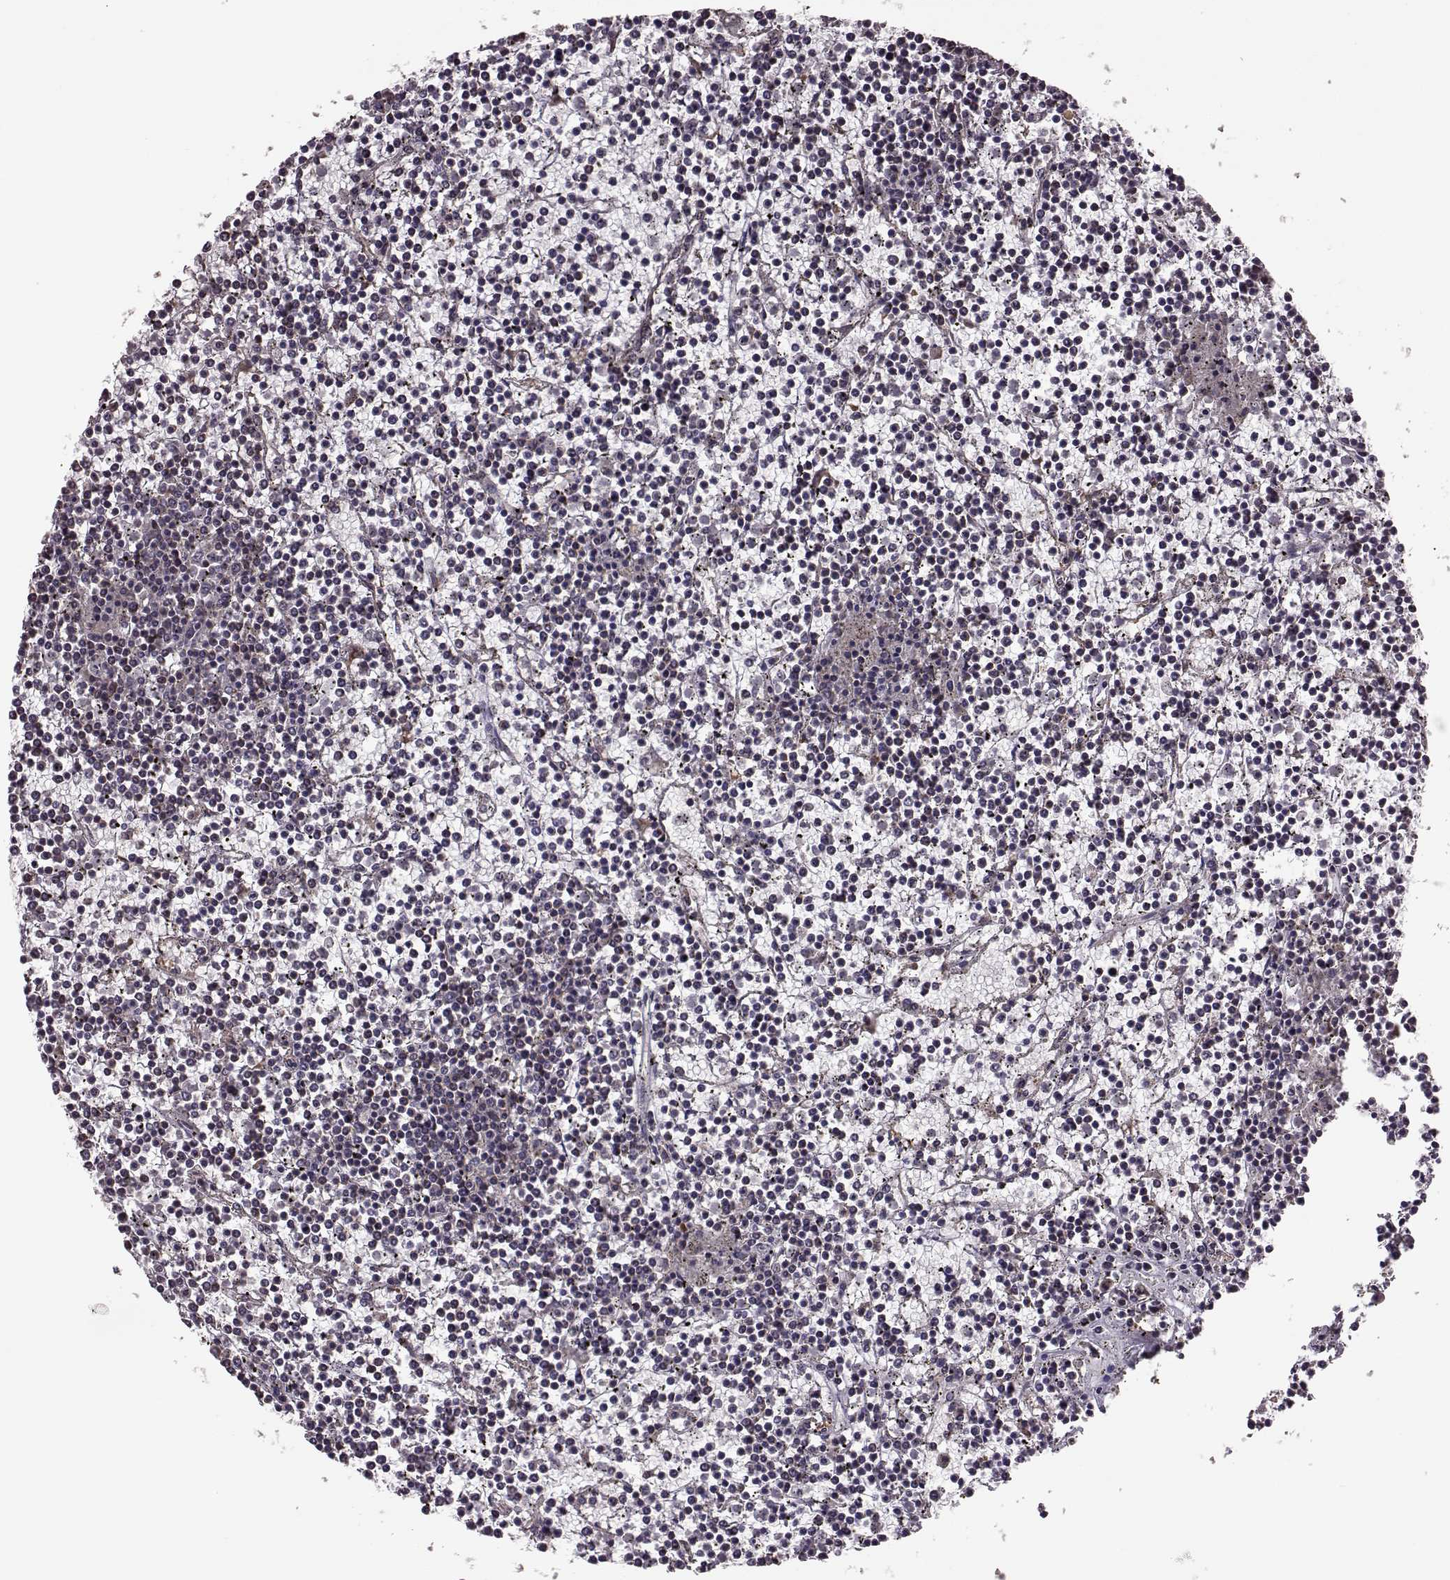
{"staining": {"intensity": "negative", "quantity": "none", "location": "none"}, "tissue": "lymphoma", "cell_type": "Tumor cells", "image_type": "cancer", "snomed": [{"axis": "morphology", "description": "Malignant lymphoma, non-Hodgkin's type, Low grade"}, {"axis": "topography", "description": "Spleen"}], "caption": "DAB immunohistochemical staining of human malignant lymphoma, non-Hodgkin's type (low-grade) reveals no significant expression in tumor cells.", "gene": "PUDP", "patient": {"sex": "female", "age": 19}}